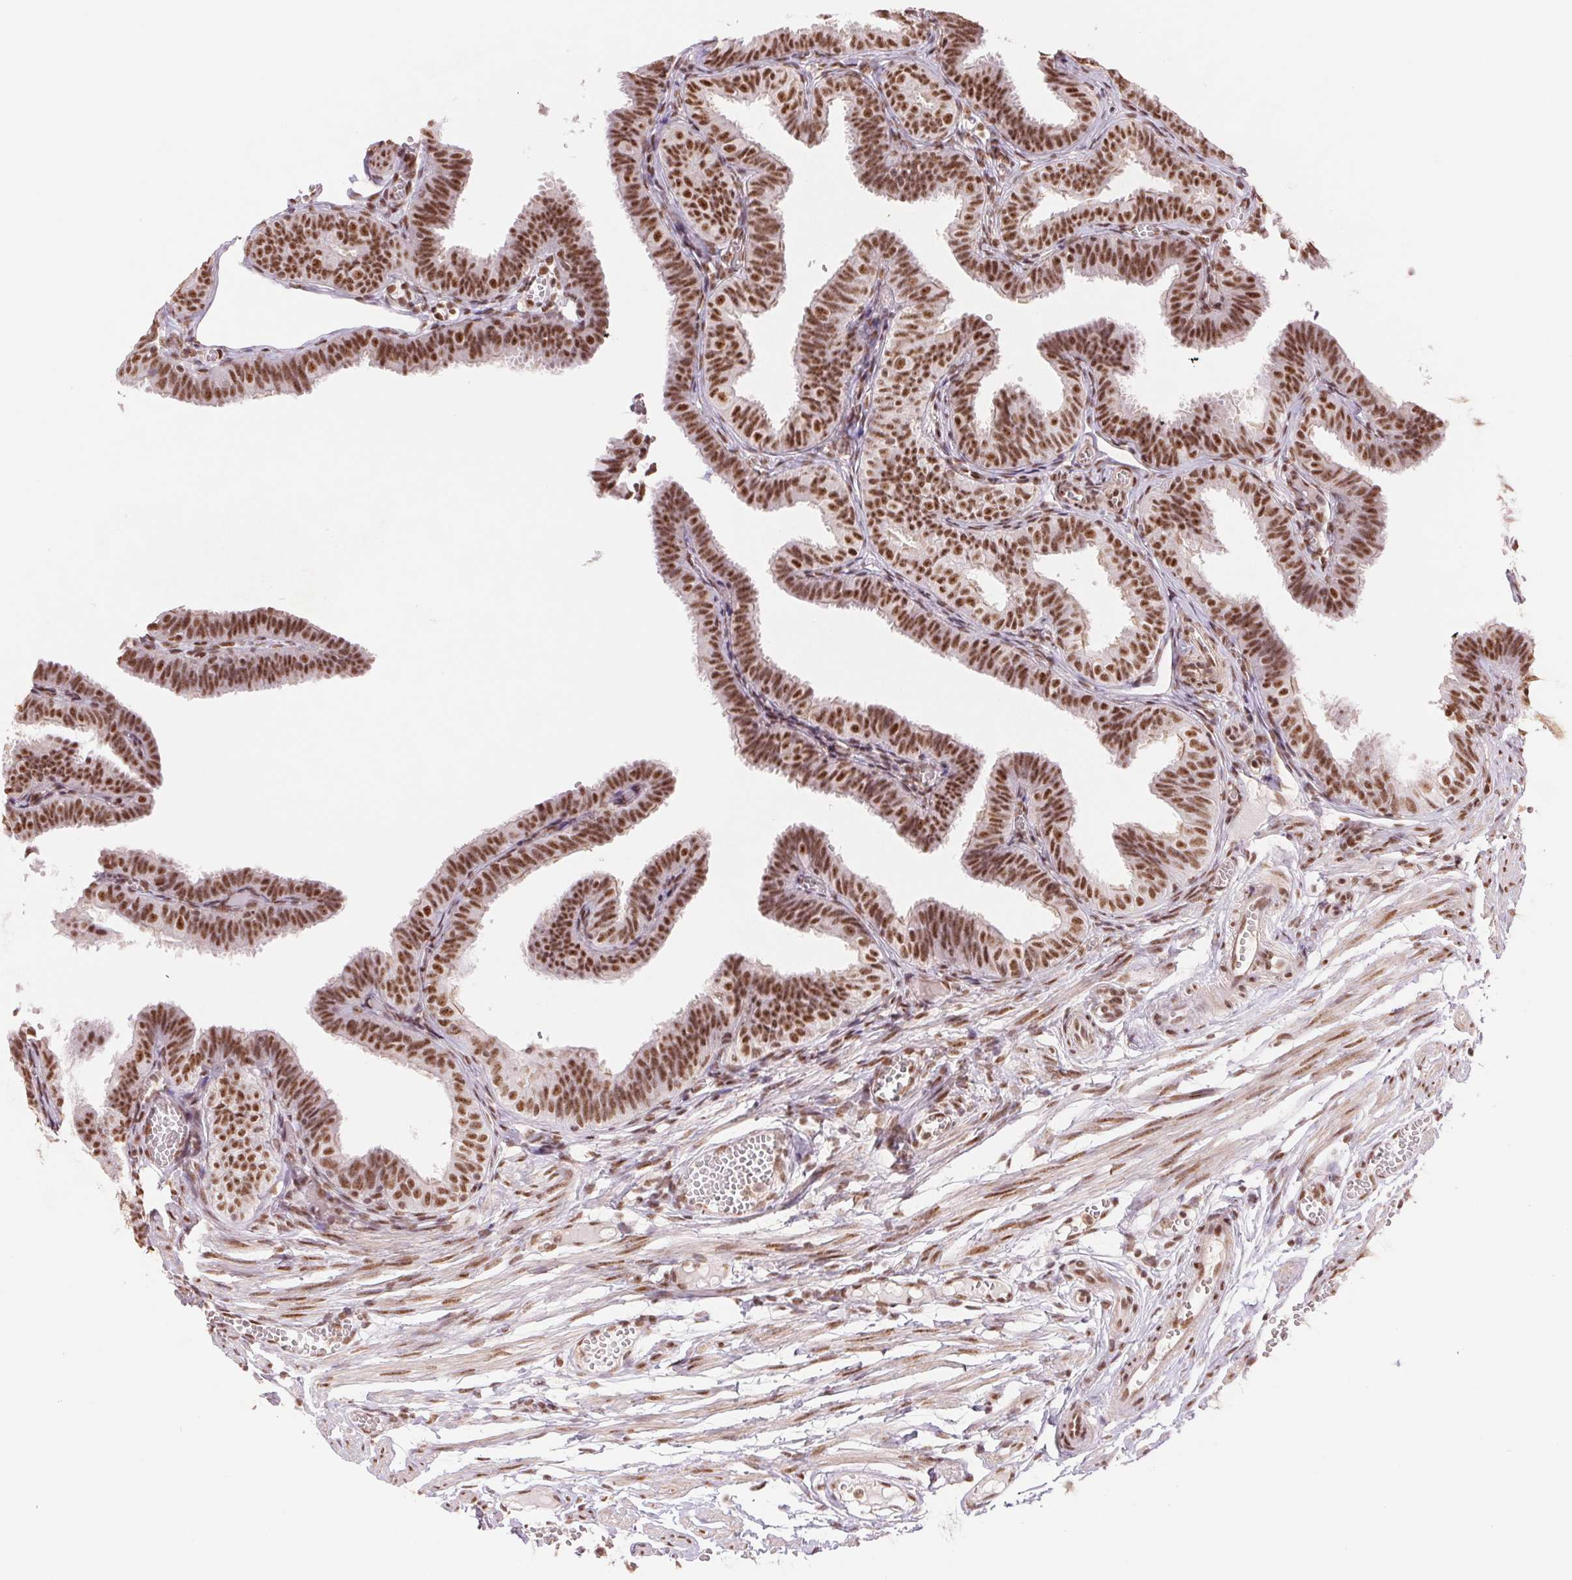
{"staining": {"intensity": "moderate", "quantity": ">75%", "location": "nuclear"}, "tissue": "fallopian tube", "cell_type": "Glandular cells", "image_type": "normal", "snomed": [{"axis": "morphology", "description": "Normal tissue, NOS"}, {"axis": "topography", "description": "Fallopian tube"}], "caption": "An immunohistochemistry (IHC) histopathology image of normal tissue is shown. Protein staining in brown shows moderate nuclear positivity in fallopian tube within glandular cells. (Brightfield microscopy of DAB IHC at high magnification).", "gene": "SREK1", "patient": {"sex": "female", "age": 25}}